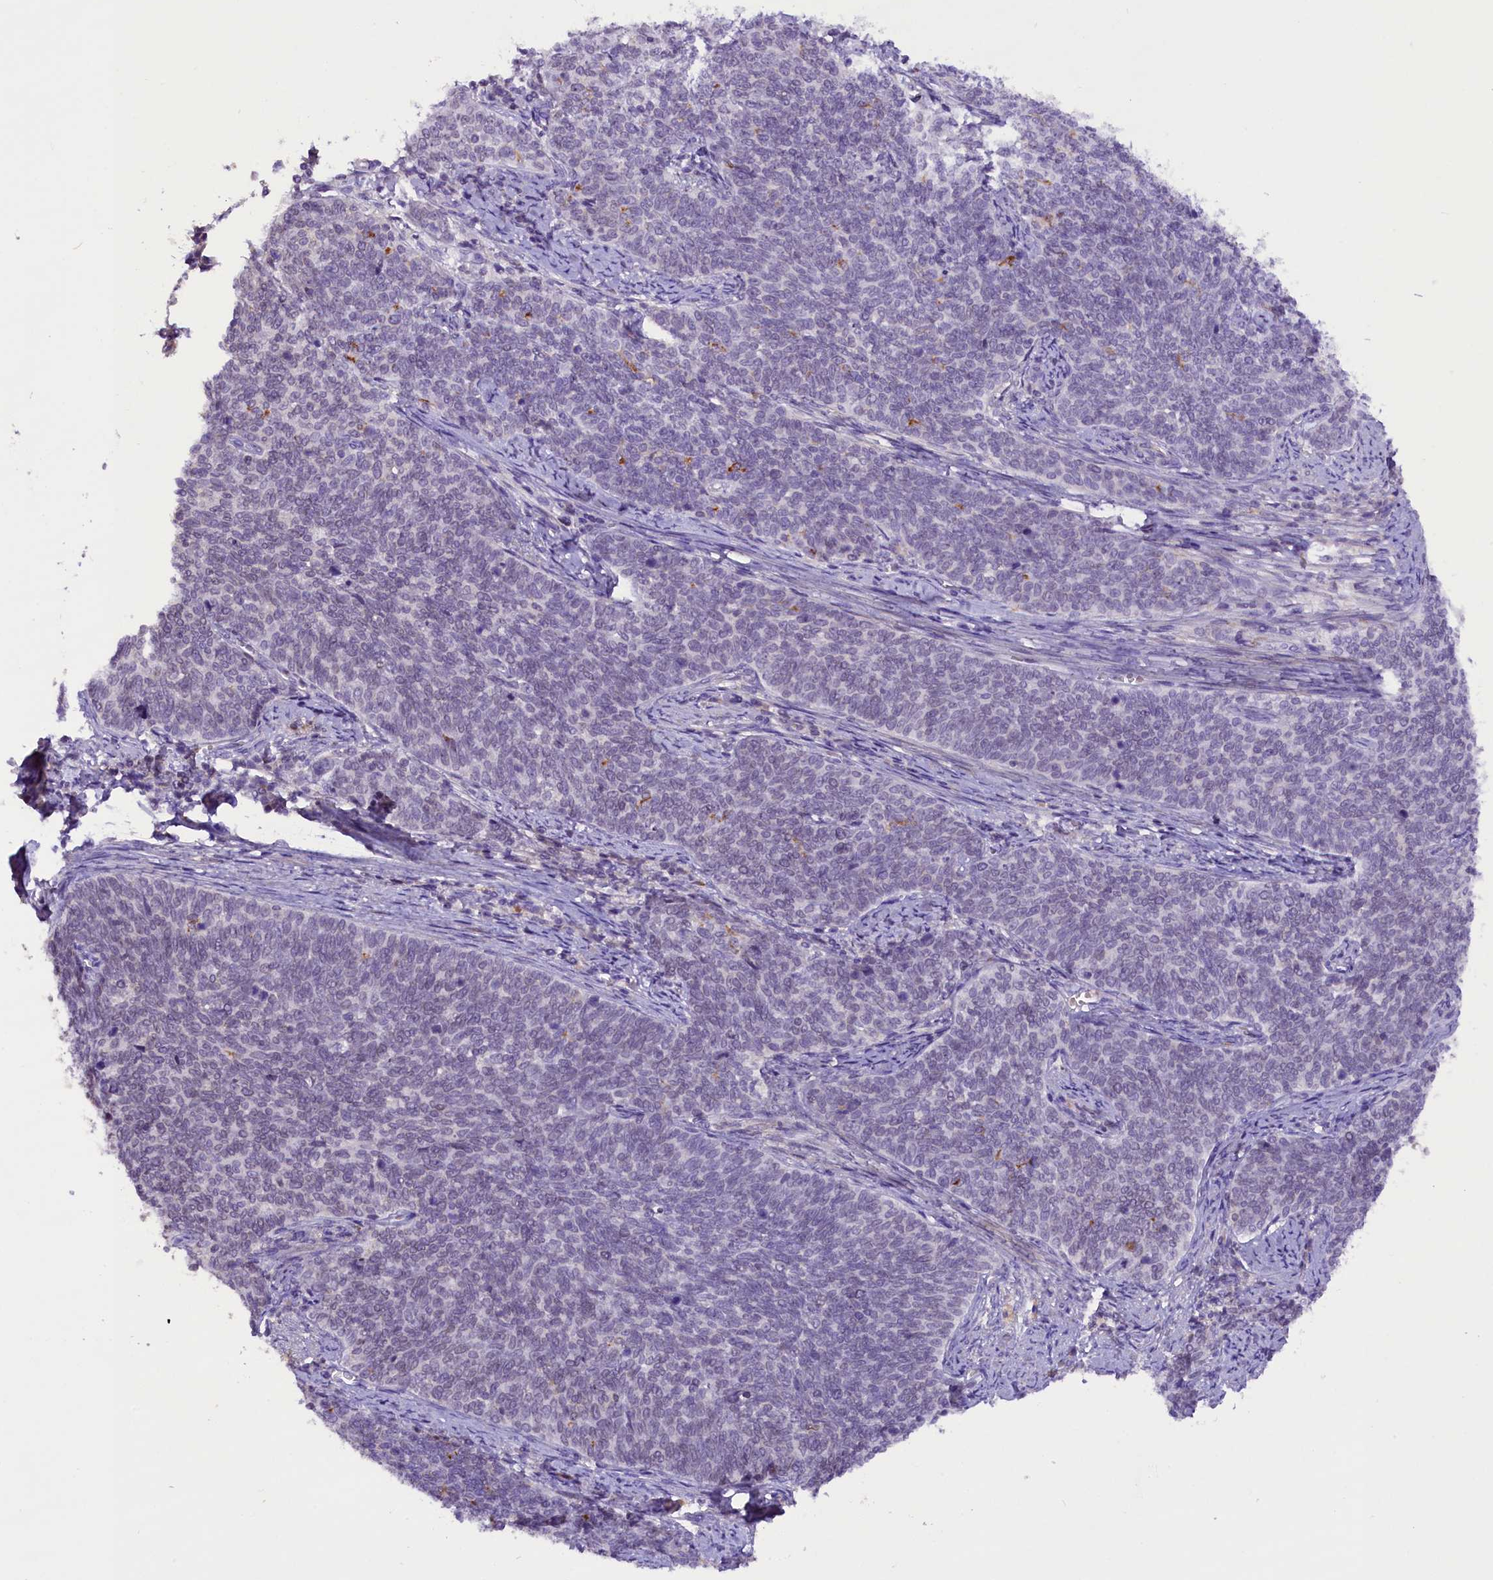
{"staining": {"intensity": "negative", "quantity": "none", "location": "none"}, "tissue": "cervical cancer", "cell_type": "Tumor cells", "image_type": "cancer", "snomed": [{"axis": "morphology", "description": "Squamous cell carcinoma, NOS"}, {"axis": "topography", "description": "Cervix"}], "caption": "IHC photomicrograph of human cervical cancer stained for a protein (brown), which demonstrates no positivity in tumor cells.", "gene": "MEX3B", "patient": {"sex": "female", "age": 39}}